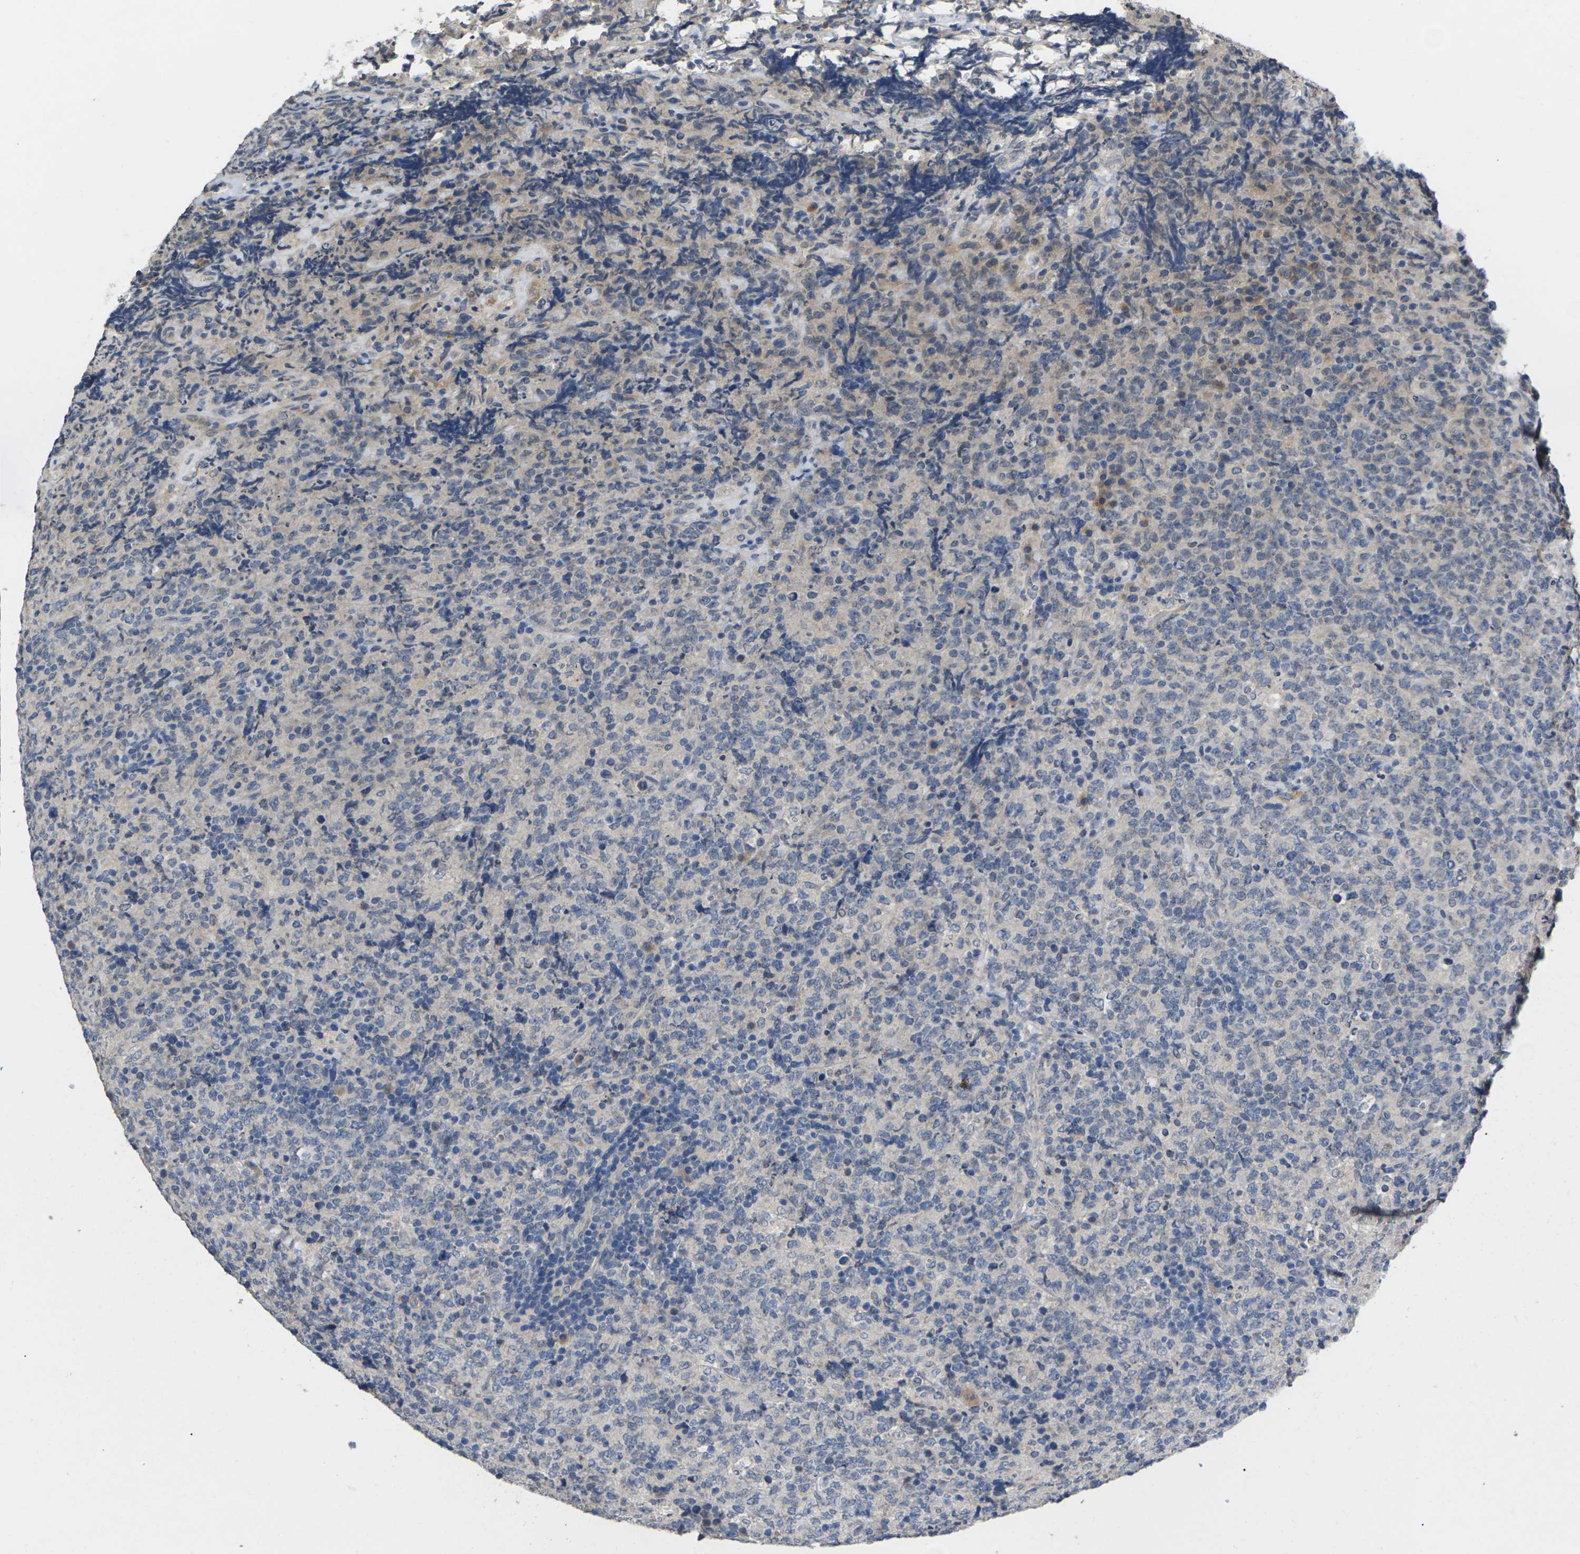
{"staining": {"intensity": "negative", "quantity": "none", "location": "none"}, "tissue": "lymphoma", "cell_type": "Tumor cells", "image_type": "cancer", "snomed": [{"axis": "morphology", "description": "Malignant lymphoma, non-Hodgkin's type, High grade"}, {"axis": "topography", "description": "Tonsil"}], "caption": "An immunohistochemistry histopathology image of lymphoma is shown. There is no staining in tumor cells of lymphoma.", "gene": "SLC2A2", "patient": {"sex": "female", "age": 36}}